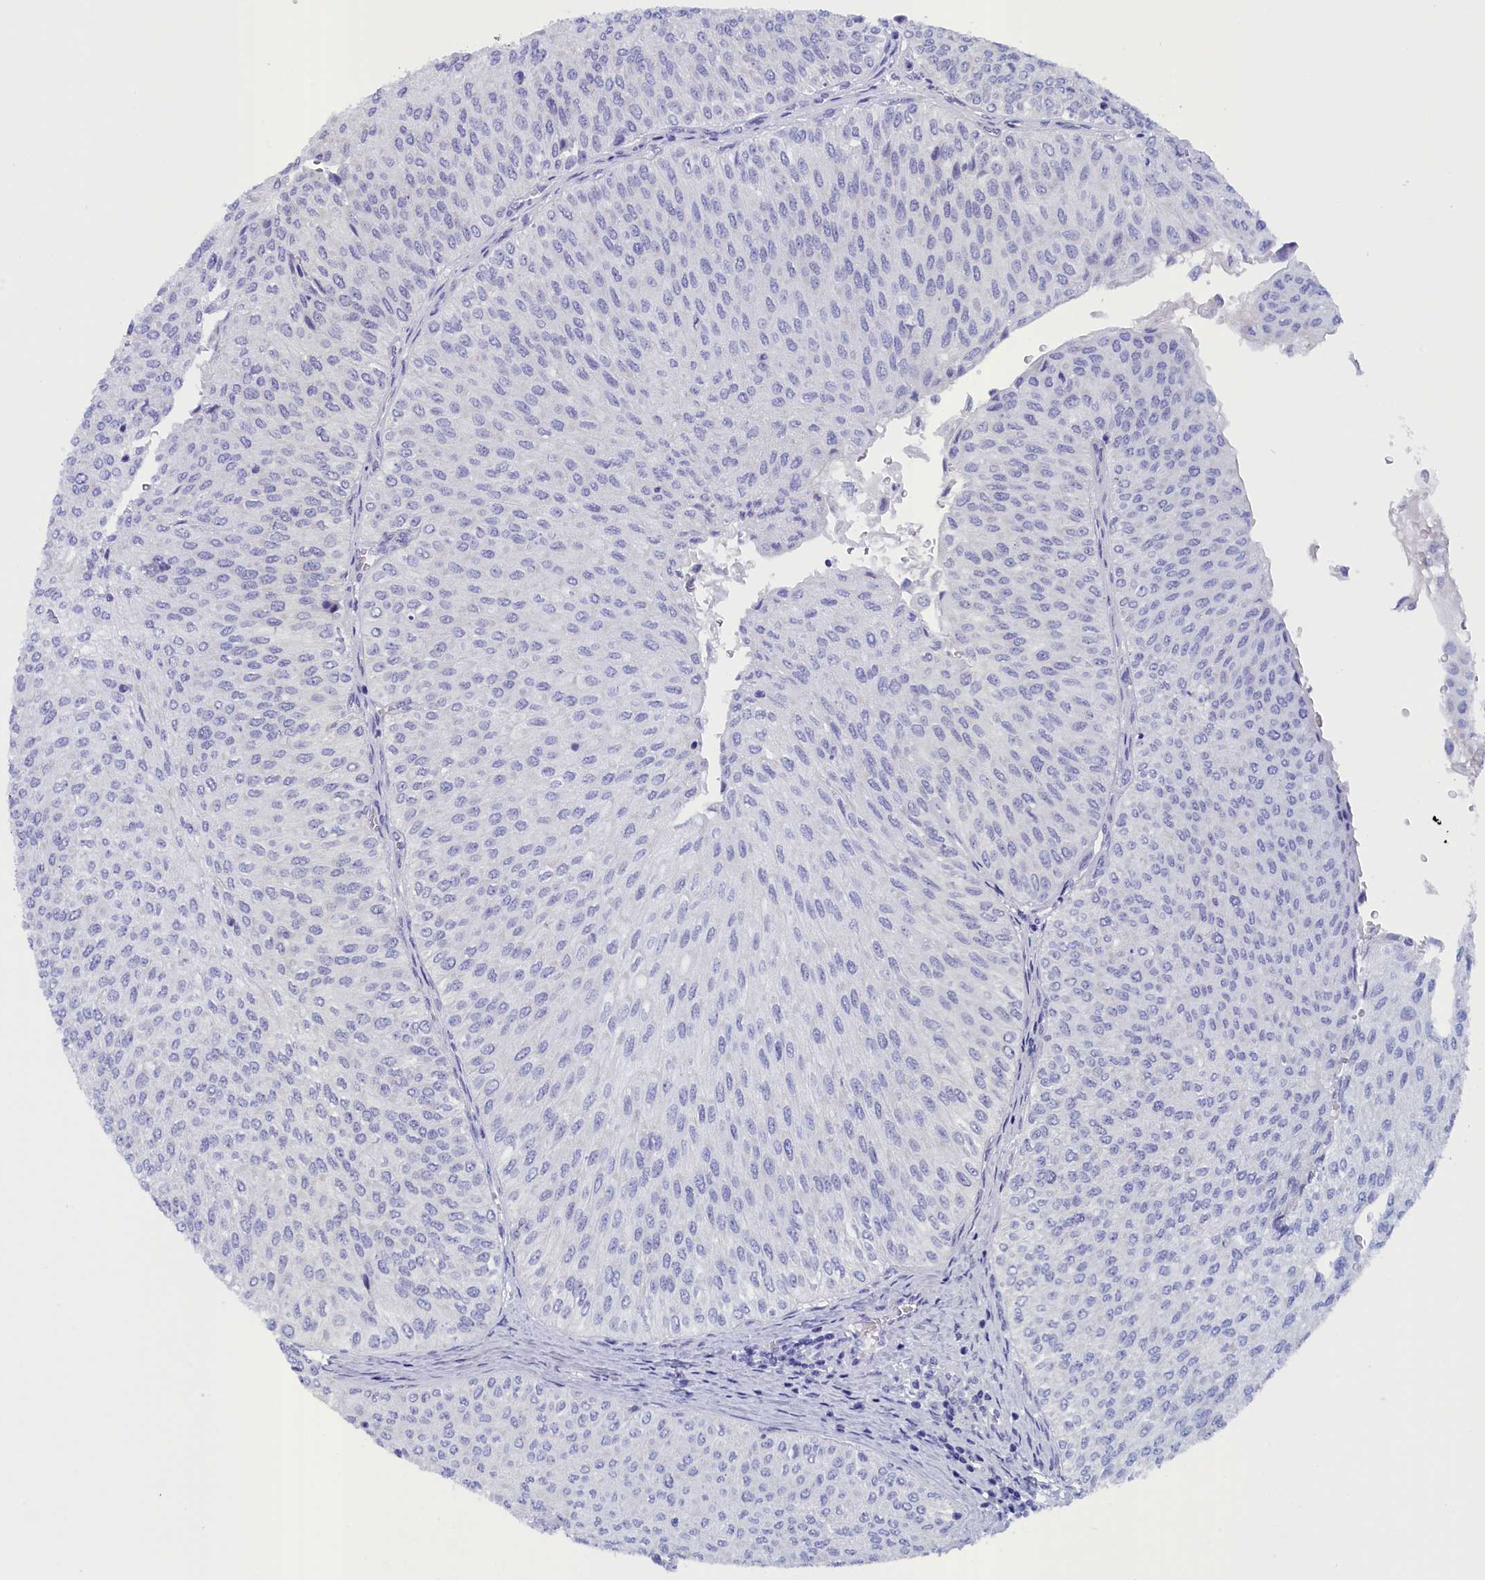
{"staining": {"intensity": "negative", "quantity": "none", "location": "none"}, "tissue": "urothelial cancer", "cell_type": "Tumor cells", "image_type": "cancer", "snomed": [{"axis": "morphology", "description": "Urothelial carcinoma, Low grade"}, {"axis": "topography", "description": "Urinary bladder"}], "caption": "Image shows no protein positivity in tumor cells of urothelial carcinoma (low-grade) tissue.", "gene": "ANKRD2", "patient": {"sex": "male", "age": 78}}